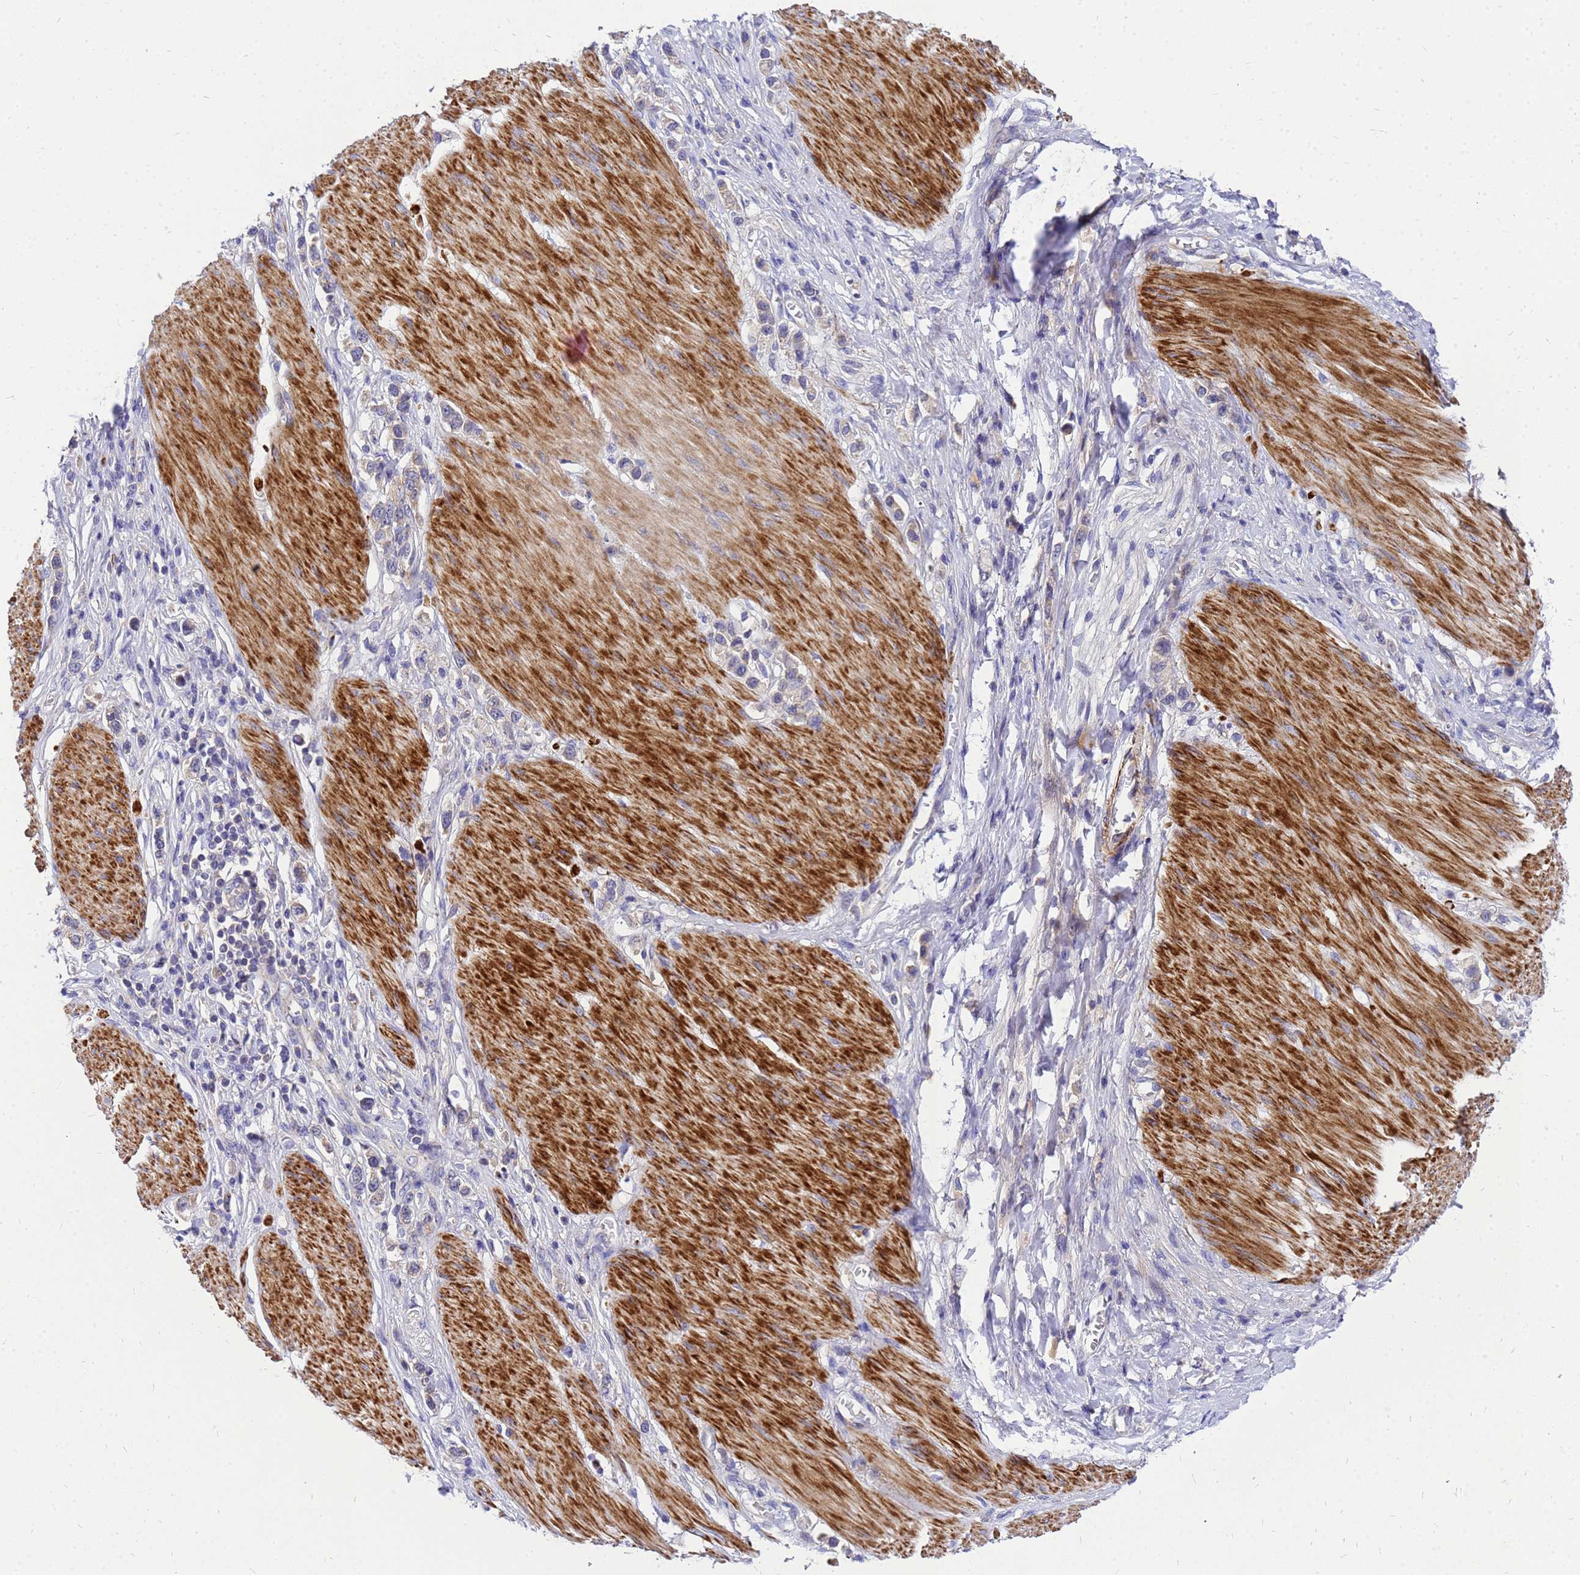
{"staining": {"intensity": "negative", "quantity": "none", "location": "none"}, "tissue": "stomach cancer", "cell_type": "Tumor cells", "image_type": "cancer", "snomed": [{"axis": "morphology", "description": "Adenocarcinoma, NOS"}, {"axis": "topography", "description": "Stomach"}], "caption": "High power microscopy micrograph of an IHC micrograph of stomach cancer, revealing no significant positivity in tumor cells. (Stains: DAB IHC with hematoxylin counter stain, Microscopy: brightfield microscopy at high magnification).", "gene": "POP7", "patient": {"sex": "female", "age": 65}}